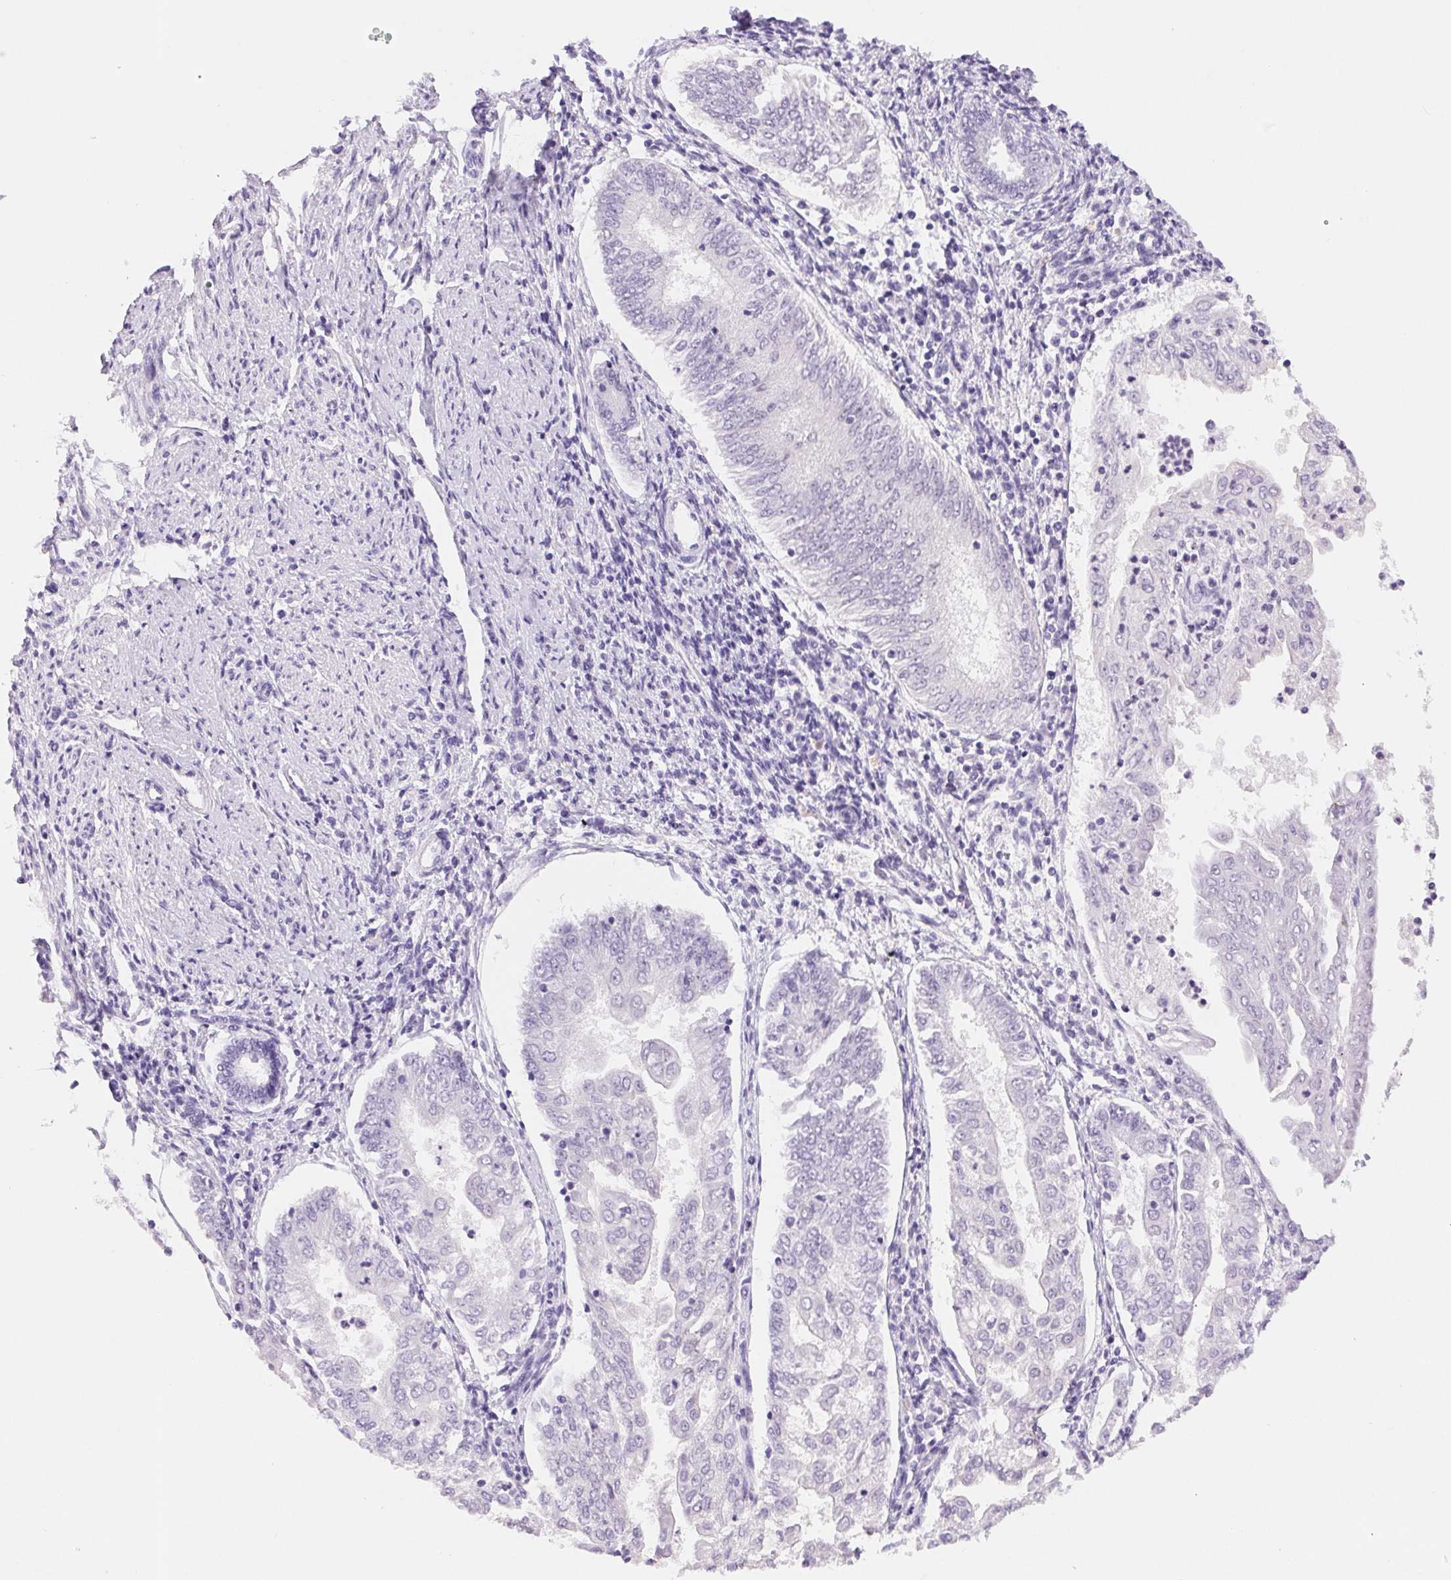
{"staining": {"intensity": "negative", "quantity": "none", "location": "none"}, "tissue": "endometrial cancer", "cell_type": "Tumor cells", "image_type": "cancer", "snomed": [{"axis": "morphology", "description": "Adenocarcinoma, NOS"}, {"axis": "topography", "description": "Endometrium"}], "caption": "The image exhibits no significant staining in tumor cells of endometrial cancer (adenocarcinoma).", "gene": "ASGR2", "patient": {"sex": "female", "age": 68}}